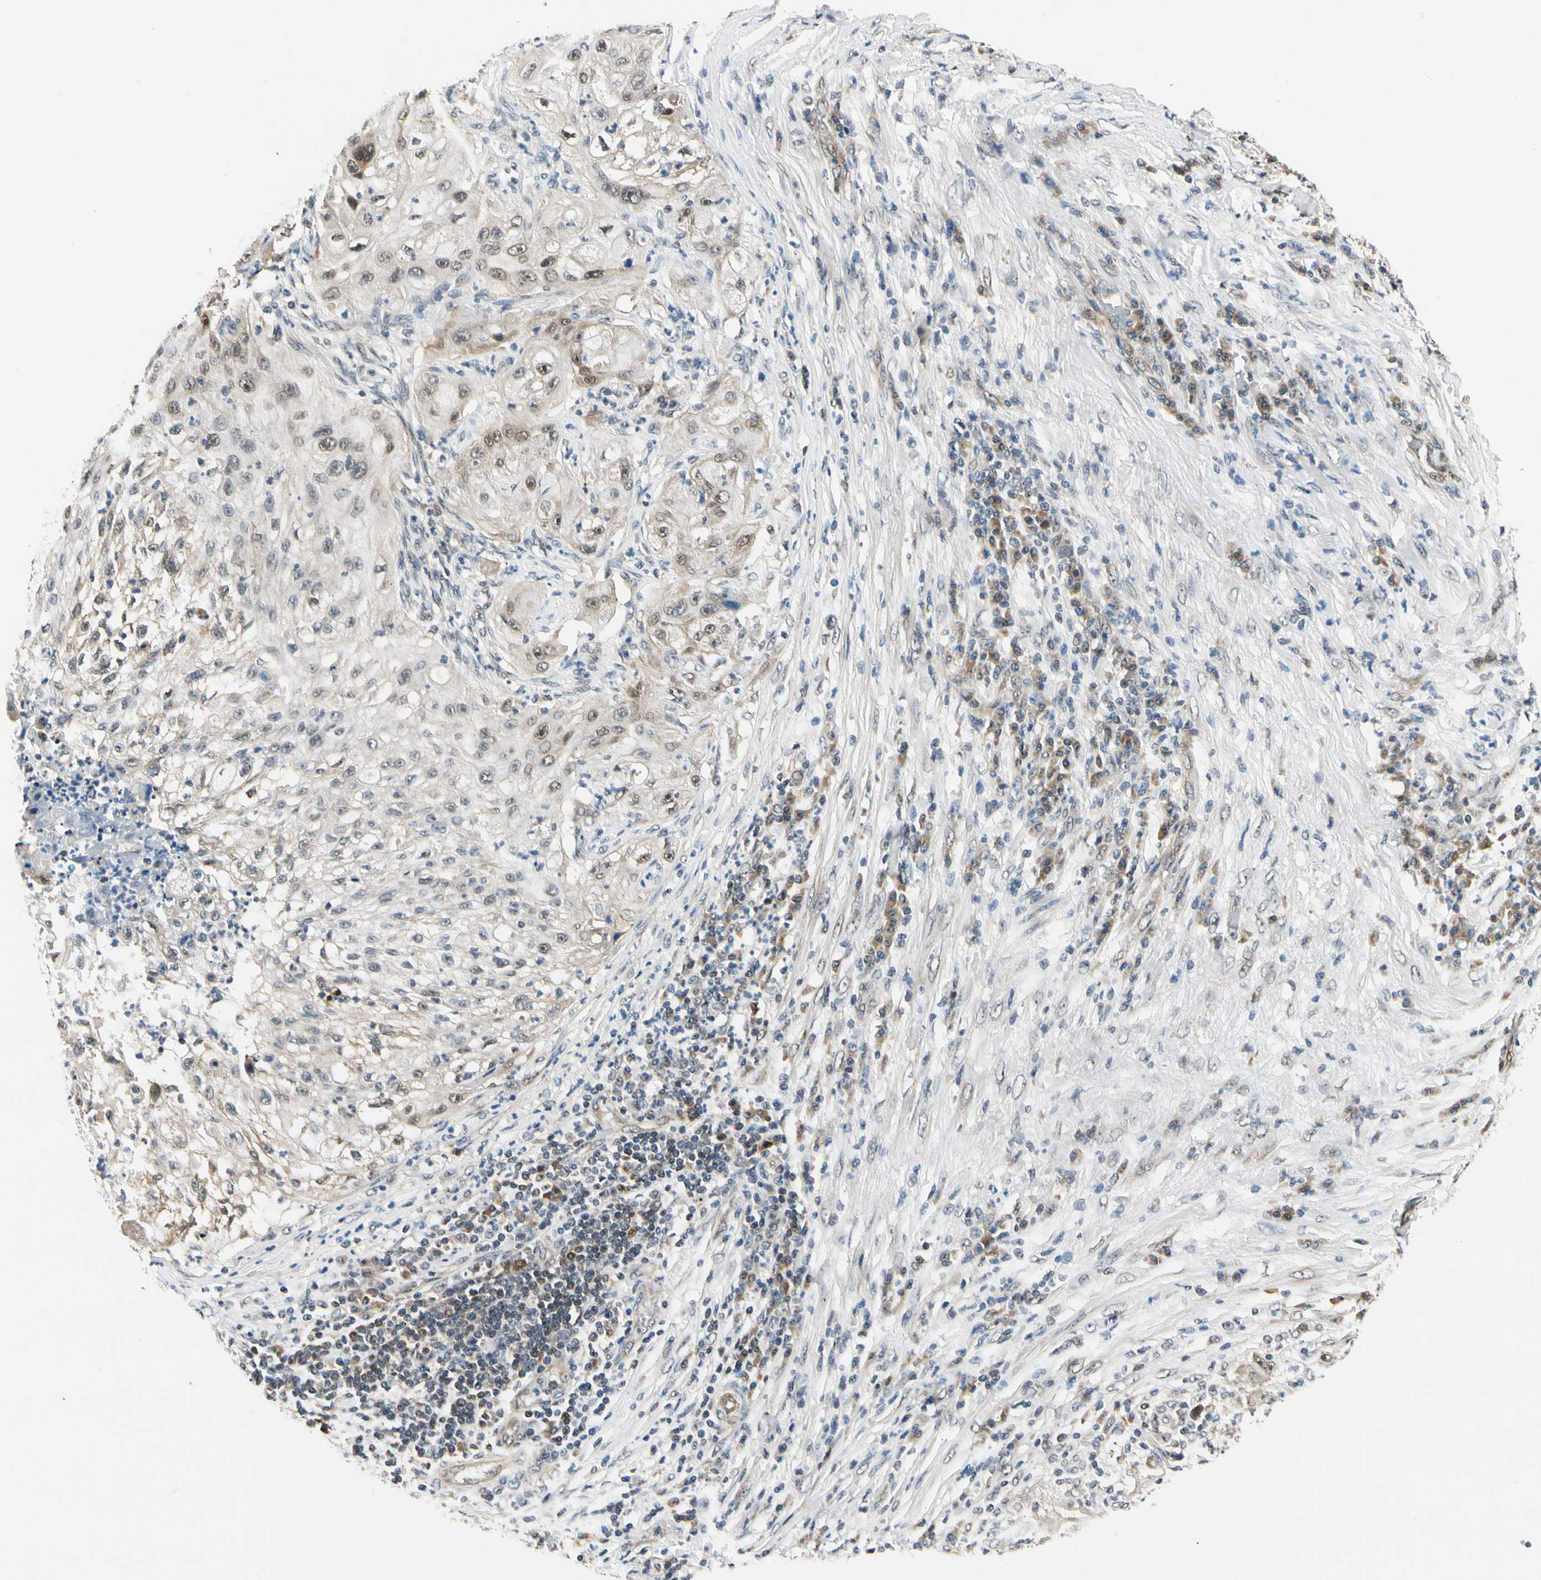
{"staining": {"intensity": "strong", "quantity": "25%-75%", "location": "cytoplasmic/membranous"}, "tissue": "lung cancer", "cell_type": "Tumor cells", "image_type": "cancer", "snomed": [{"axis": "morphology", "description": "Inflammation, NOS"}, {"axis": "morphology", "description": "Squamous cell carcinoma, NOS"}, {"axis": "topography", "description": "Lymph node"}, {"axis": "topography", "description": "Soft tissue"}, {"axis": "topography", "description": "Lung"}], "caption": "Squamous cell carcinoma (lung) was stained to show a protein in brown. There is high levels of strong cytoplasmic/membranous staining in approximately 25%-75% of tumor cells. The staining is performed using DAB brown chromogen to label protein expression. The nuclei are counter-stained blue using hematoxylin.", "gene": "PDK2", "patient": {"sex": "male", "age": 66}}